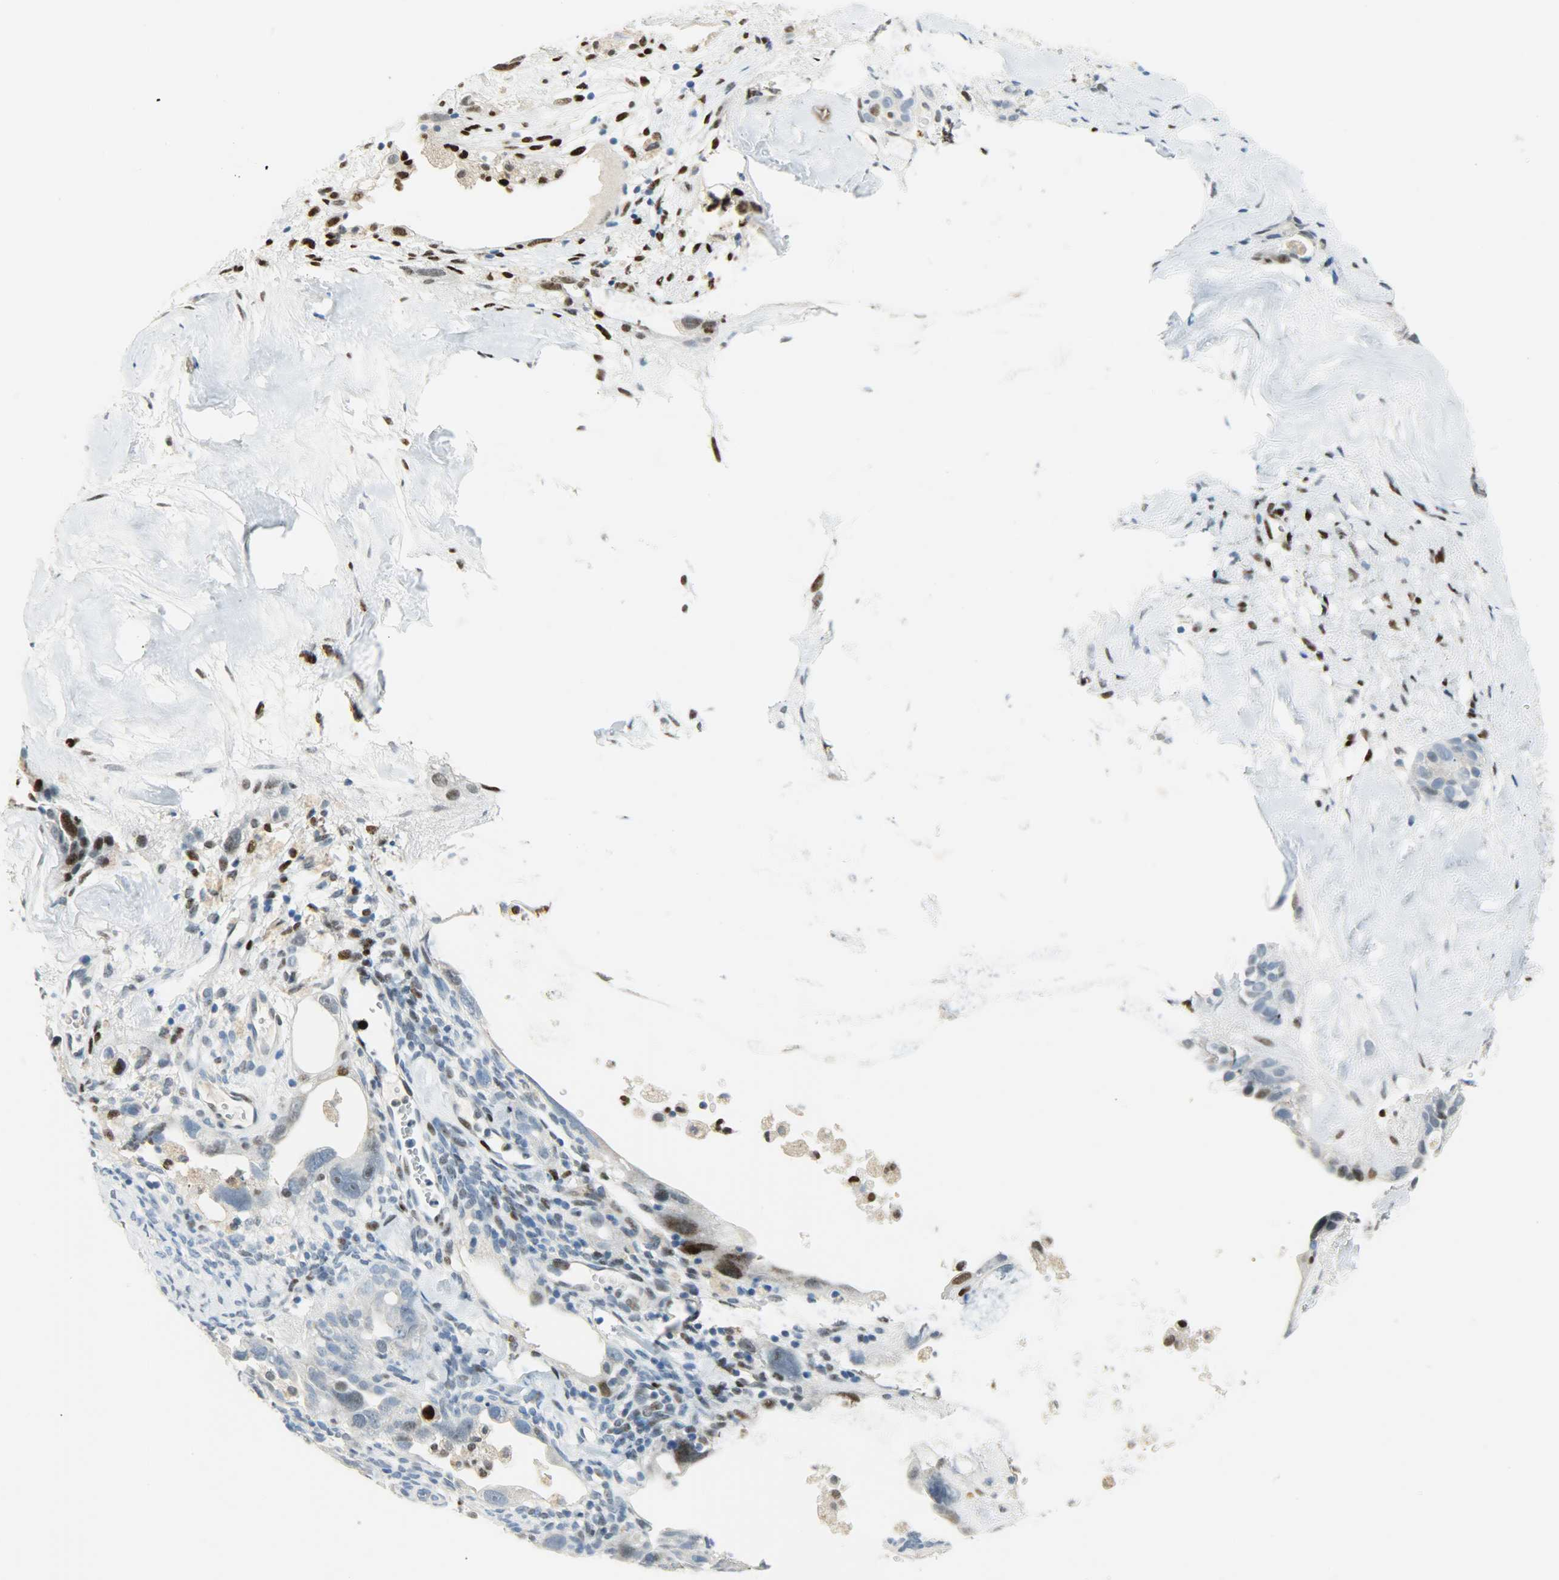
{"staining": {"intensity": "moderate", "quantity": "<25%", "location": "nuclear"}, "tissue": "ovarian cancer", "cell_type": "Tumor cells", "image_type": "cancer", "snomed": [{"axis": "morphology", "description": "Cystadenocarcinoma, serous, NOS"}, {"axis": "topography", "description": "Ovary"}], "caption": "Immunohistochemistry (IHC) histopathology image of neoplastic tissue: ovarian cancer stained using immunohistochemistry demonstrates low levels of moderate protein expression localized specifically in the nuclear of tumor cells, appearing as a nuclear brown color.", "gene": "JUNB", "patient": {"sex": "female", "age": 66}}